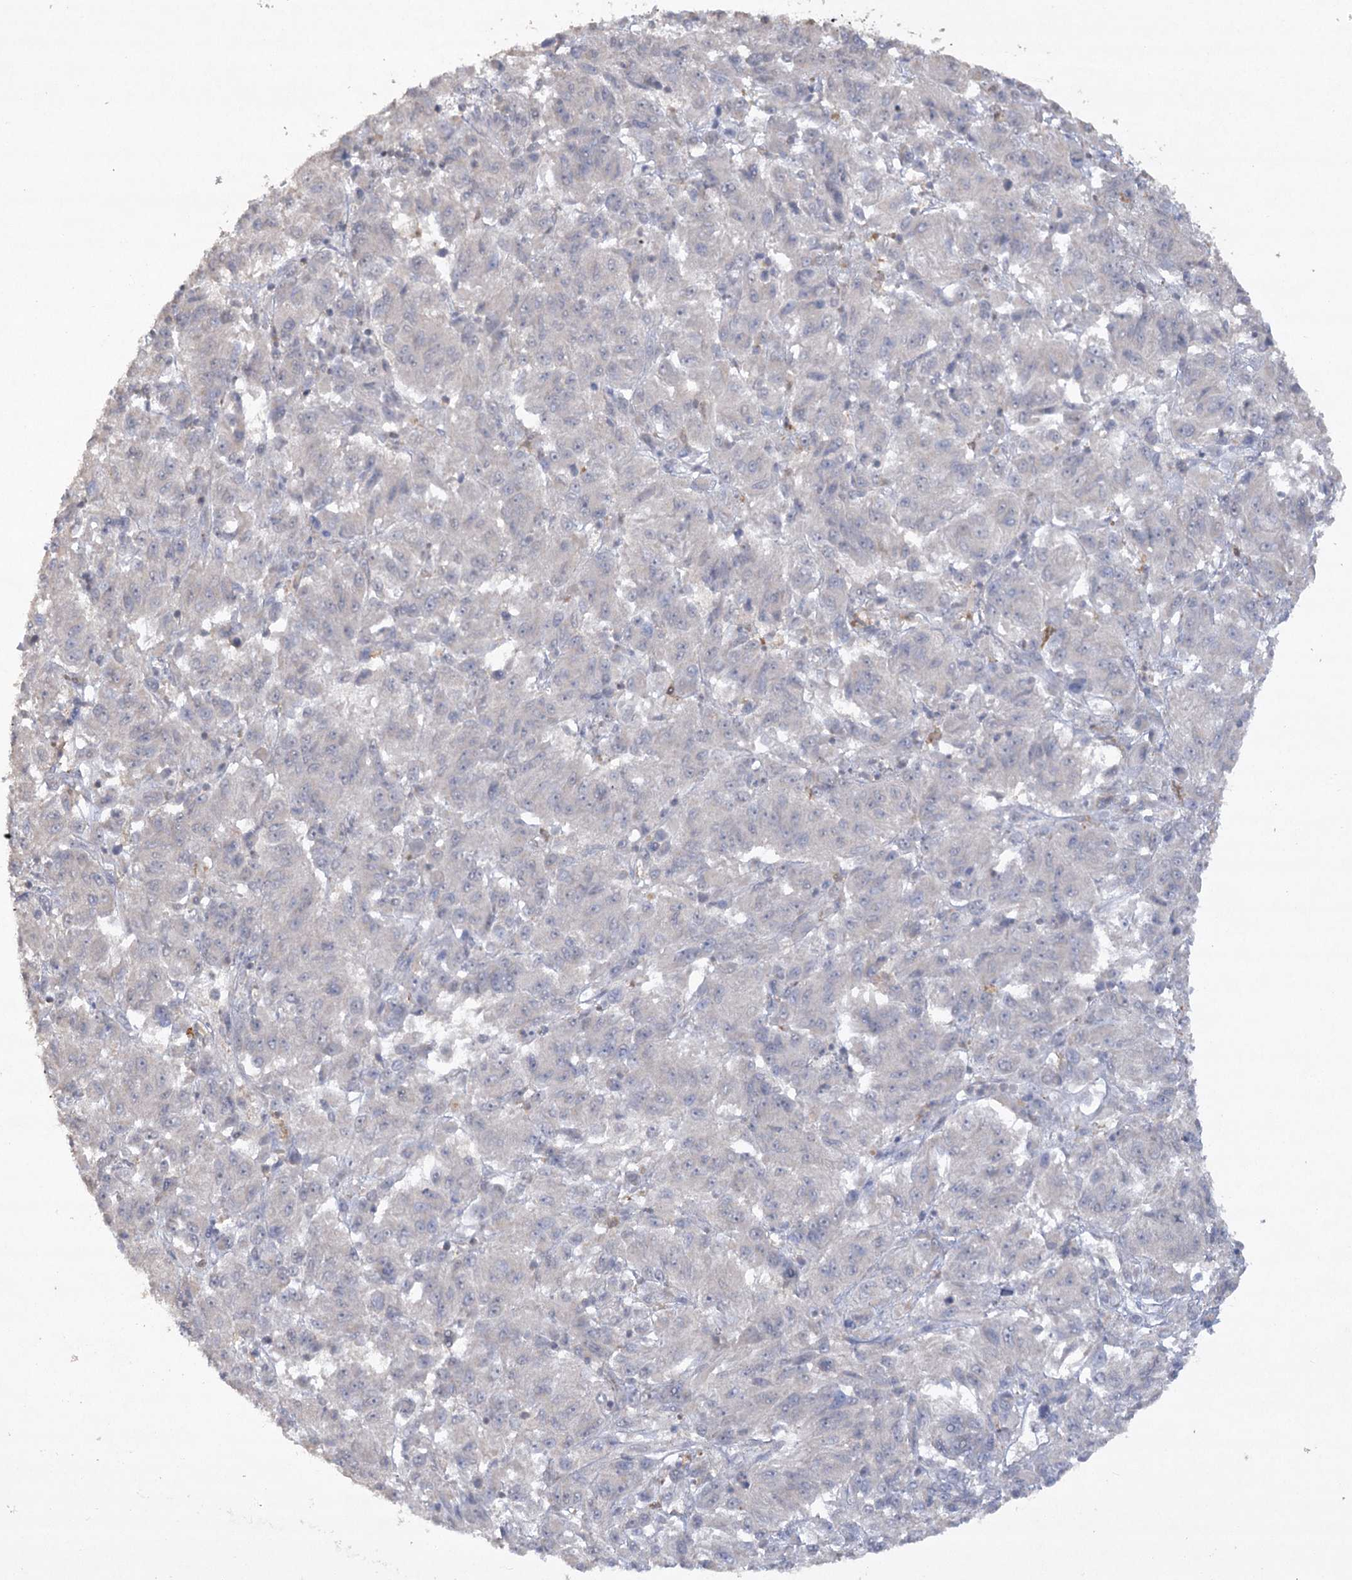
{"staining": {"intensity": "negative", "quantity": "none", "location": "none"}, "tissue": "melanoma", "cell_type": "Tumor cells", "image_type": "cancer", "snomed": [{"axis": "morphology", "description": "Malignant melanoma, Metastatic site"}, {"axis": "topography", "description": "Lung"}], "caption": "Melanoma was stained to show a protein in brown. There is no significant positivity in tumor cells.", "gene": "TRAF3IP1", "patient": {"sex": "male", "age": 64}}